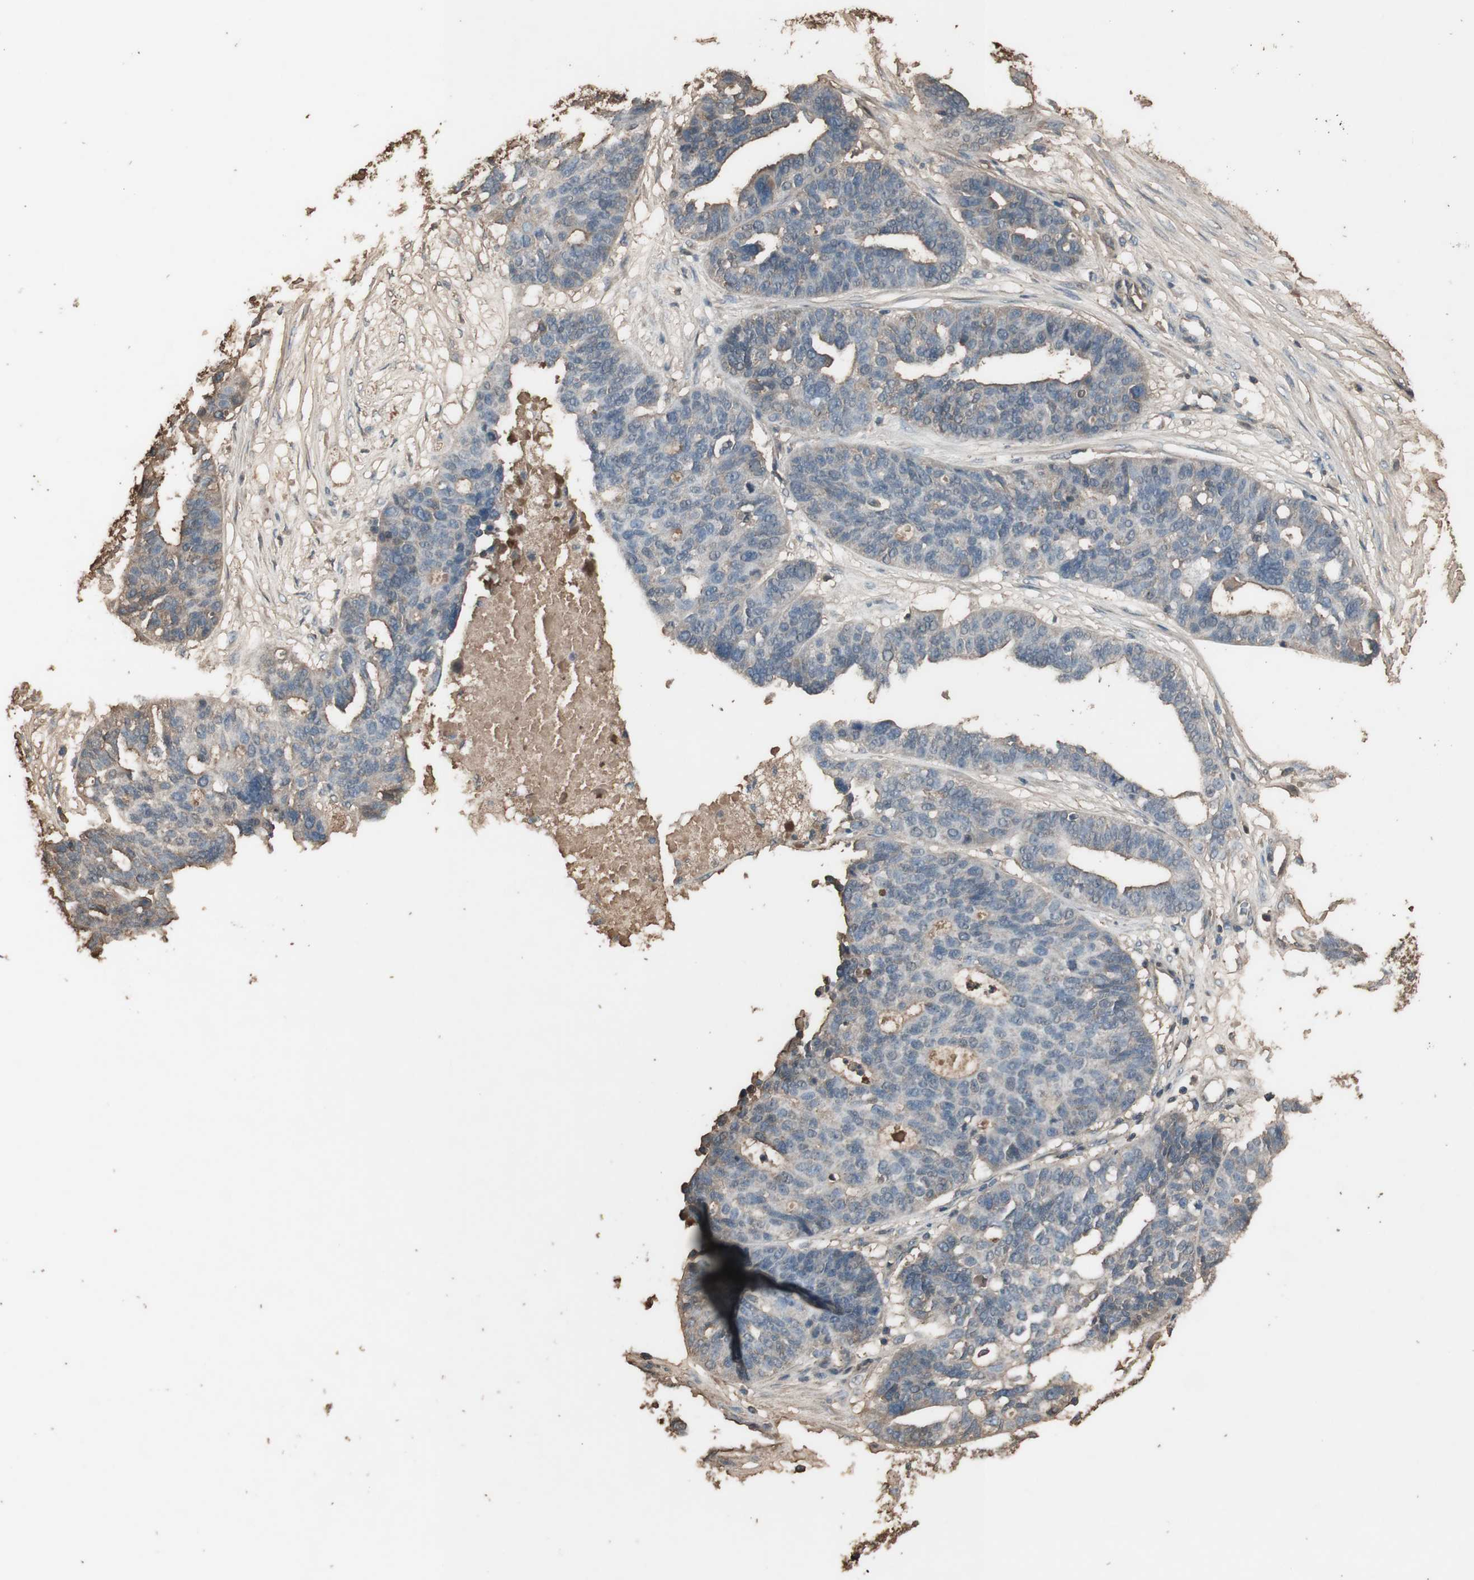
{"staining": {"intensity": "negative", "quantity": "none", "location": "none"}, "tissue": "ovarian cancer", "cell_type": "Tumor cells", "image_type": "cancer", "snomed": [{"axis": "morphology", "description": "Cystadenocarcinoma, serous, NOS"}, {"axis": "topography", "description": "Ovary"}], "caption": "Immunohistochemistry (IHC) histopathology image of neoplastic tissue: ovarian cancer (serous cystadenocarcinoma) stained with DAB (3,3'-diaminobenzidine) demonstrates no significant protein expression in tumor cells.", "gene": "MMP14", "patient": {"sex": "female", "age": 59}}